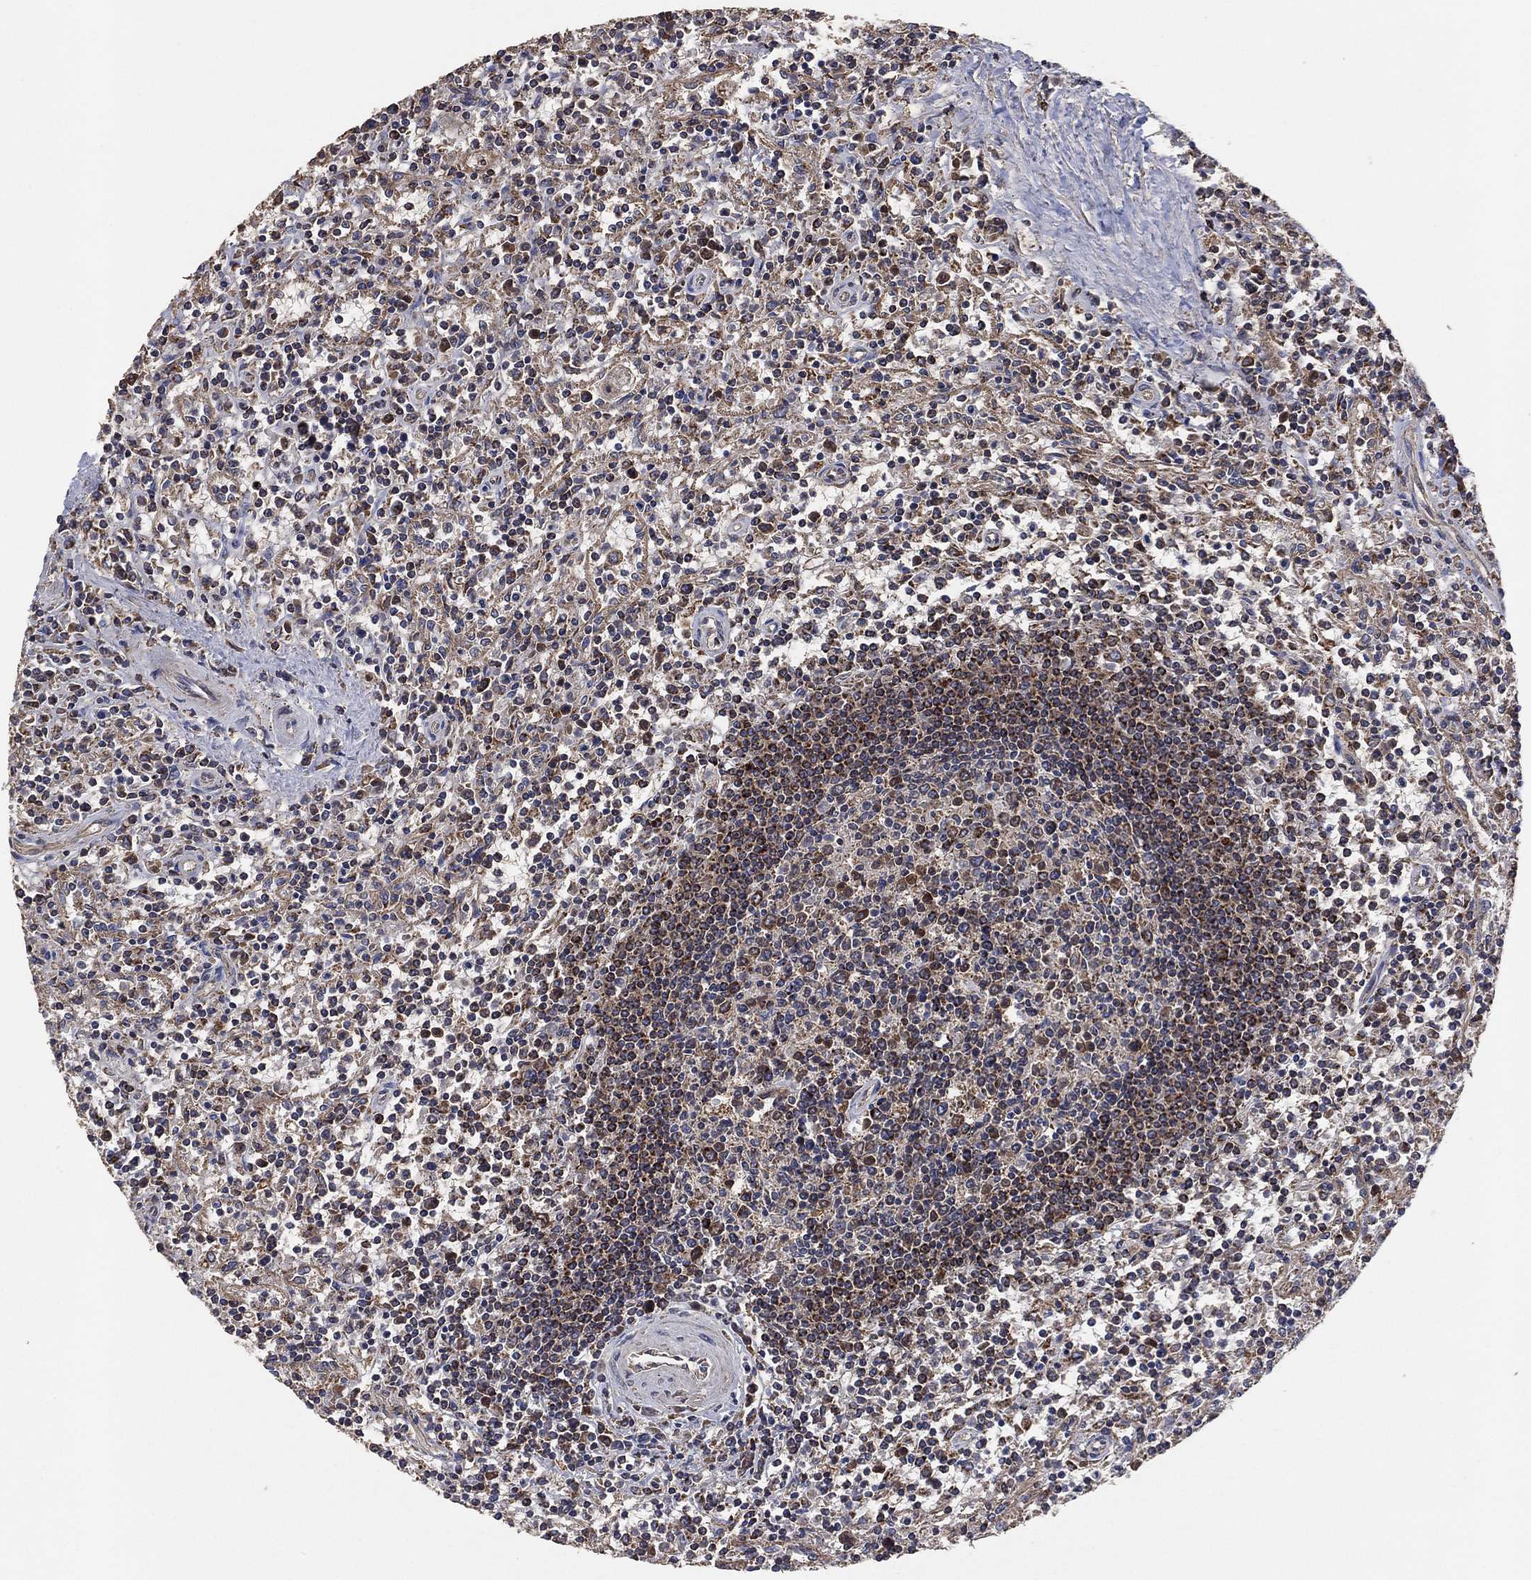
{"staining": {"intensity": "moderate", "quantity": "<25%", "location": "cytoplasmic/membranous"}, "tissue": "lymphoma", "cell_type": "Tumor cells", "image_type": "cancer", "snomed": [{"axis": "morphology", "description": "Malignant lymphoma, non-Hodgkin's type, Low grade"}, {"axis": "topography", "description": "Spleen"}], "caption": "This histopathology image displays immunohistochemistry (IHC) staining of human low-grade malignant lymphoma, non-Hodgkin's type, with low moderate cytoplasmic/membranous staining in approximately <25% of tumor cells.", "gene": "LIMD1", "patient": {"sex": "male", "age": 62}}